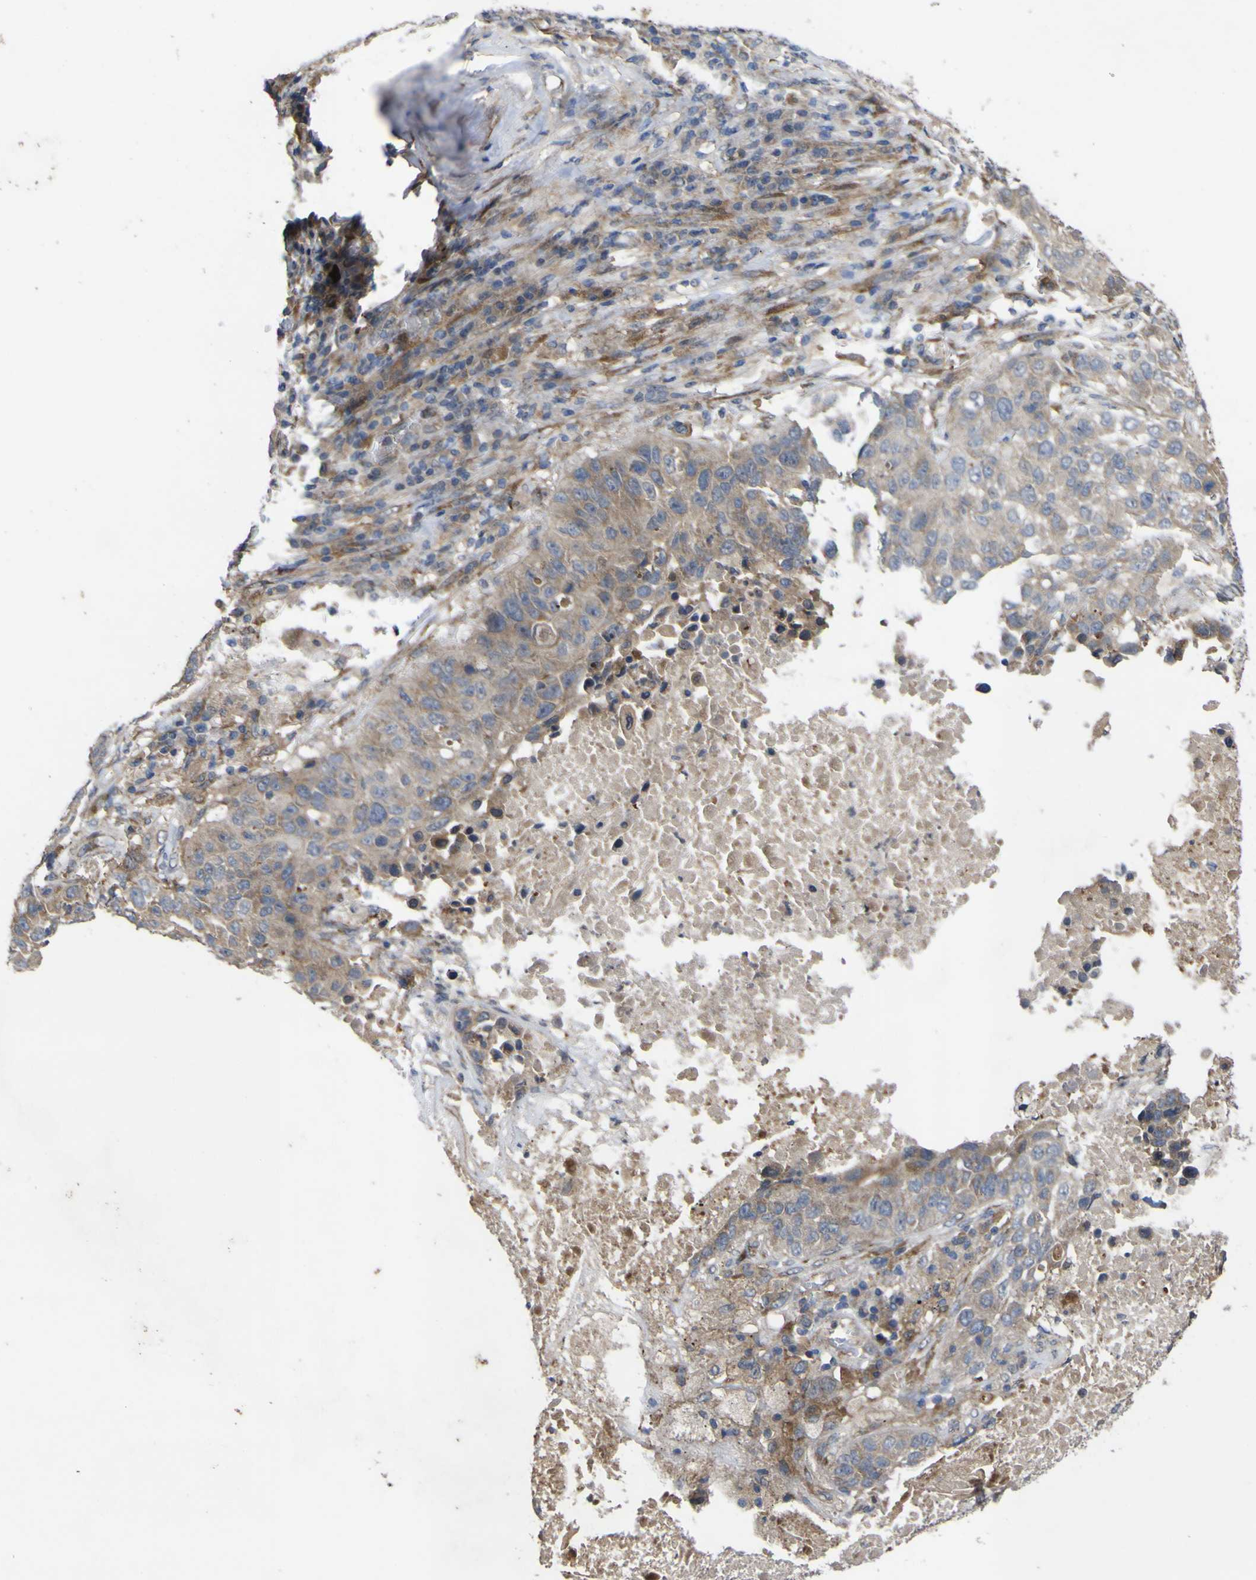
{"staining": {"intensity": "weak", "quantity": ">75%", "location": "cytoplasmic/membranous"}, "tissue": "lung cancer", "cell_type": "Tumor cells", "image_type": "cancer", "snomed": [{"axis": "morphology", "description": "Squamous cell carcinoma, NOS"}, {"axis": "topography", "description": "Lung"}], "caption": "Protein staining of lung cancer (squamous cell carcinoma) tissue displays weak cytoplasmic/membranous expression in approximately >75% of tumor cells. The staining was performed using DAB to visualize the protein expression in brown, while the nuclei were stained in blue with hematoxylin (Magnification: 20x).", "gene": "IRAK2", "patient": {"sex": "male", "age": 57}}